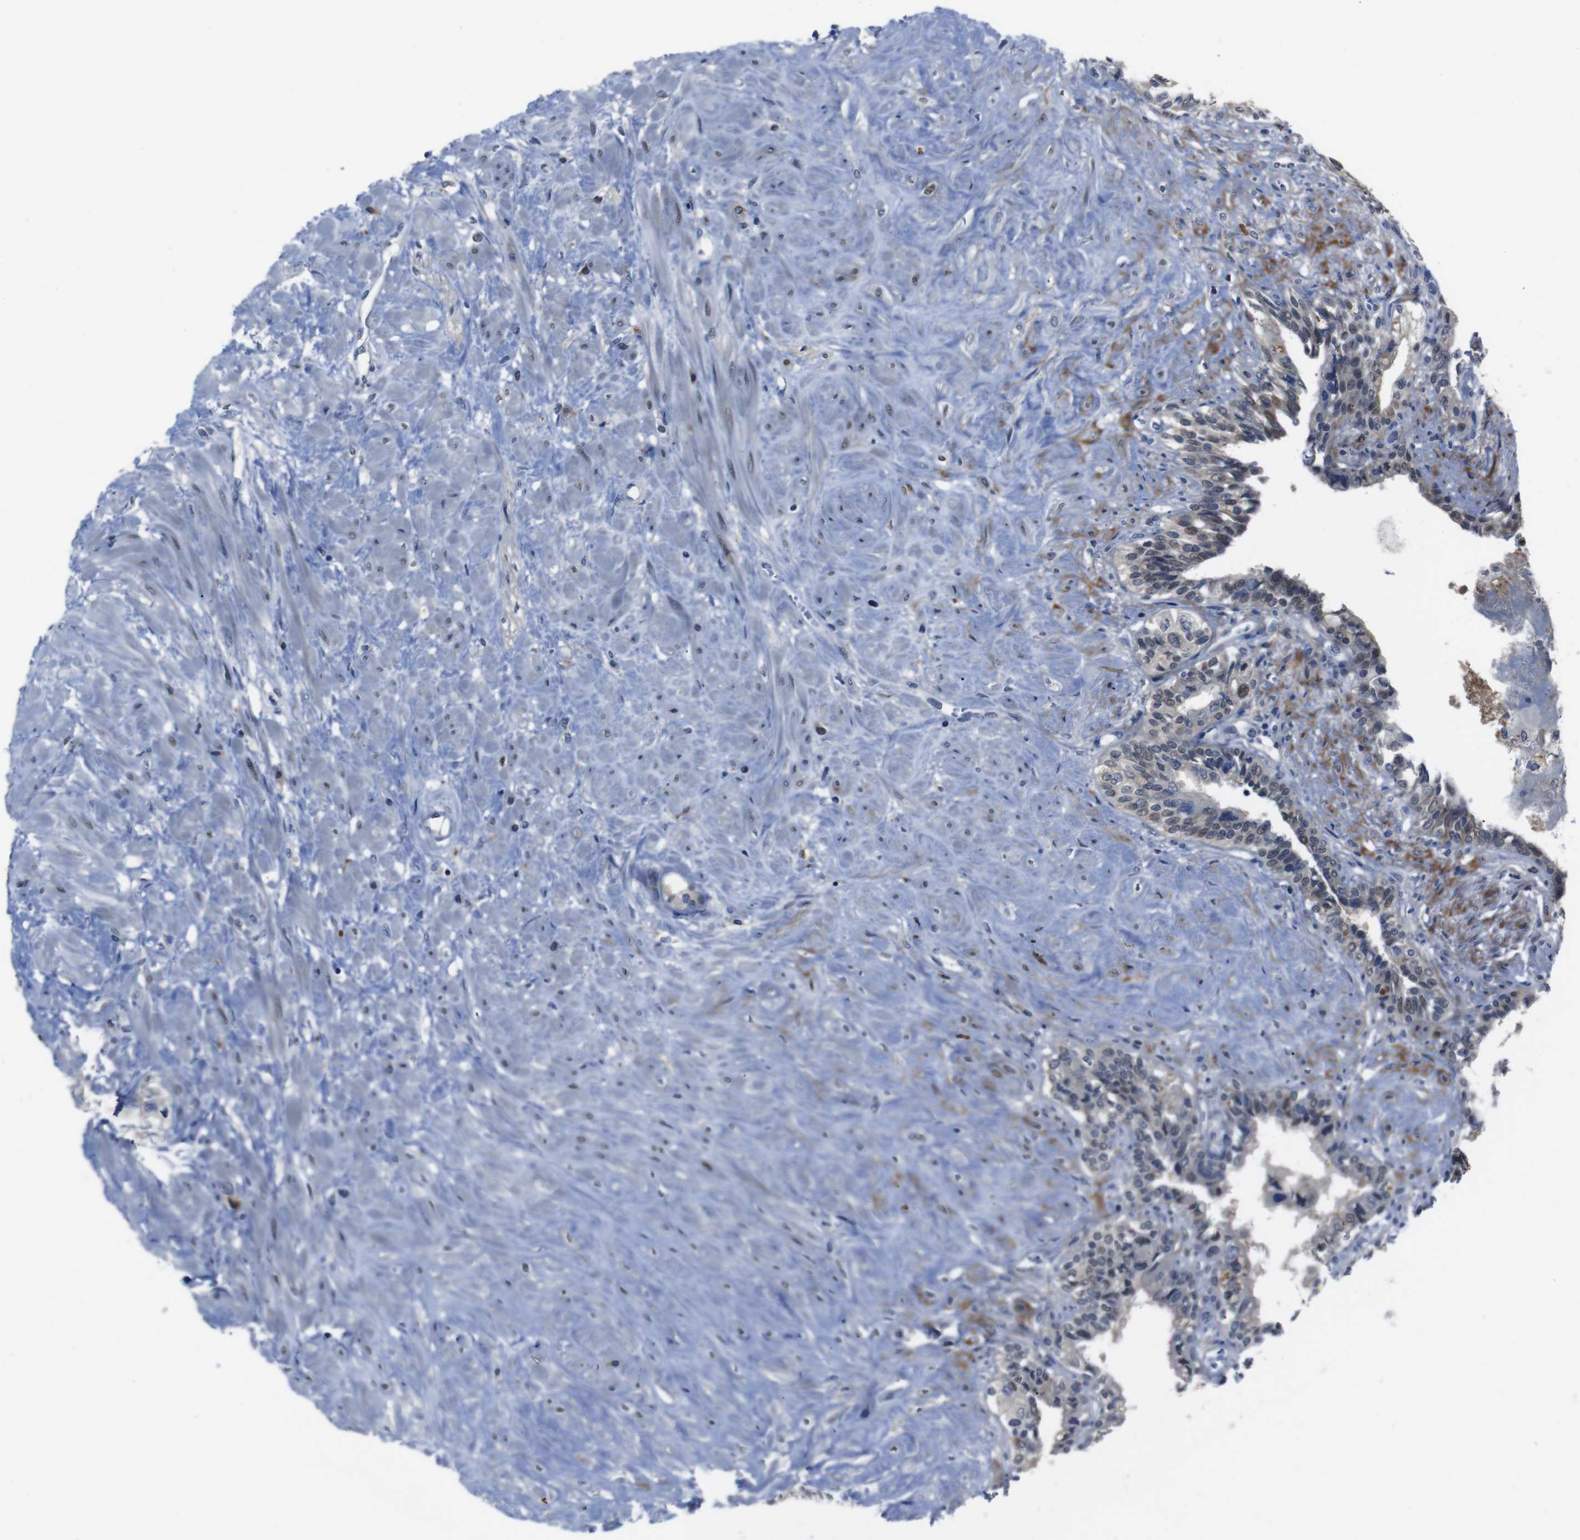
{"staining": {"intensity": "weak", "quantity": "25%-75%", "location": "cytoplasmic/membranous"}, "tissue": "seminal vesicle", "cell_type": "Glandular cells", "image_type": "normal", "snomed": [{"axis": "morphology", "description": "Normal tissue, NOS"}, {"axis": "topography", "description": "Seminal veicle"}], "caption": "A brown stain highlights weak cytoplasmic/membranous staining of a protein in glandular cells of normal seminal vesicle. Using DAB (brown) and hematoxylin (blue) stains, captured at high magnification using brightfield microscopy.", "gene": "SEMA4B", "patient": {"sex": "male", "age": 63}}